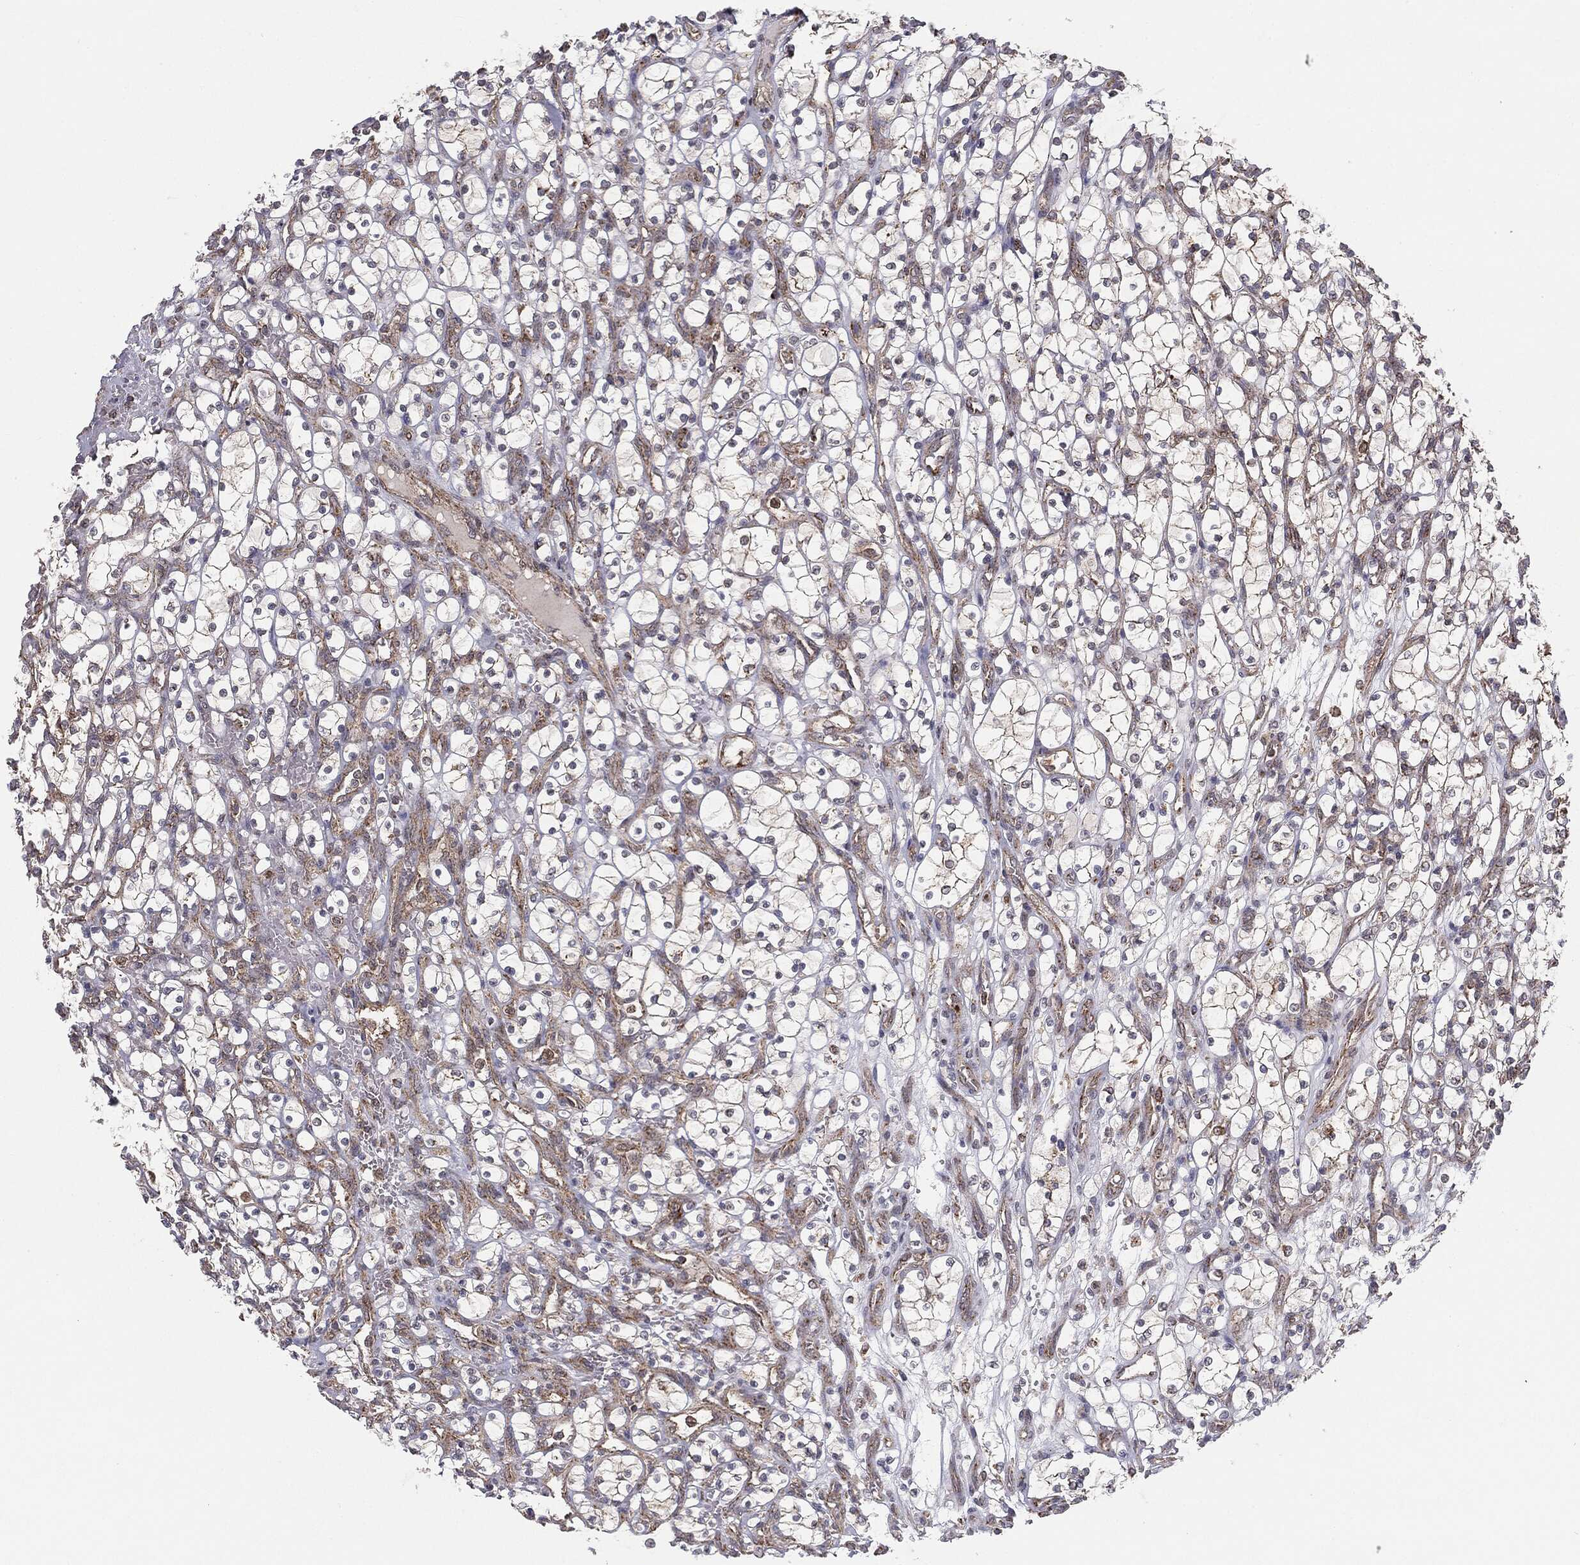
{"staining": {"intensity": "moderate", "quantity": "25%-75%", "location": "cytoplasmic/membranous"}, "tissue": "renal cancer", "cell_type": "Tumor cells", "image_type": "cancer", "snomed": [{"axis": "morphology", "description": "Adenocarcinoma, NOS"}, {"axis": "topography", "description": "Kidney"}], "caption": "Immunohistochemical staining of human renal cancer (adenocarcinoma) displays medium levels of moderate cytoplasmic/membranous expression in approximately 25%-75% of tumor cells. (IHC, brightfield microscopy, high magnification).", "gene": "MTOR", "patient": {"sex": "female", "age": 69}}